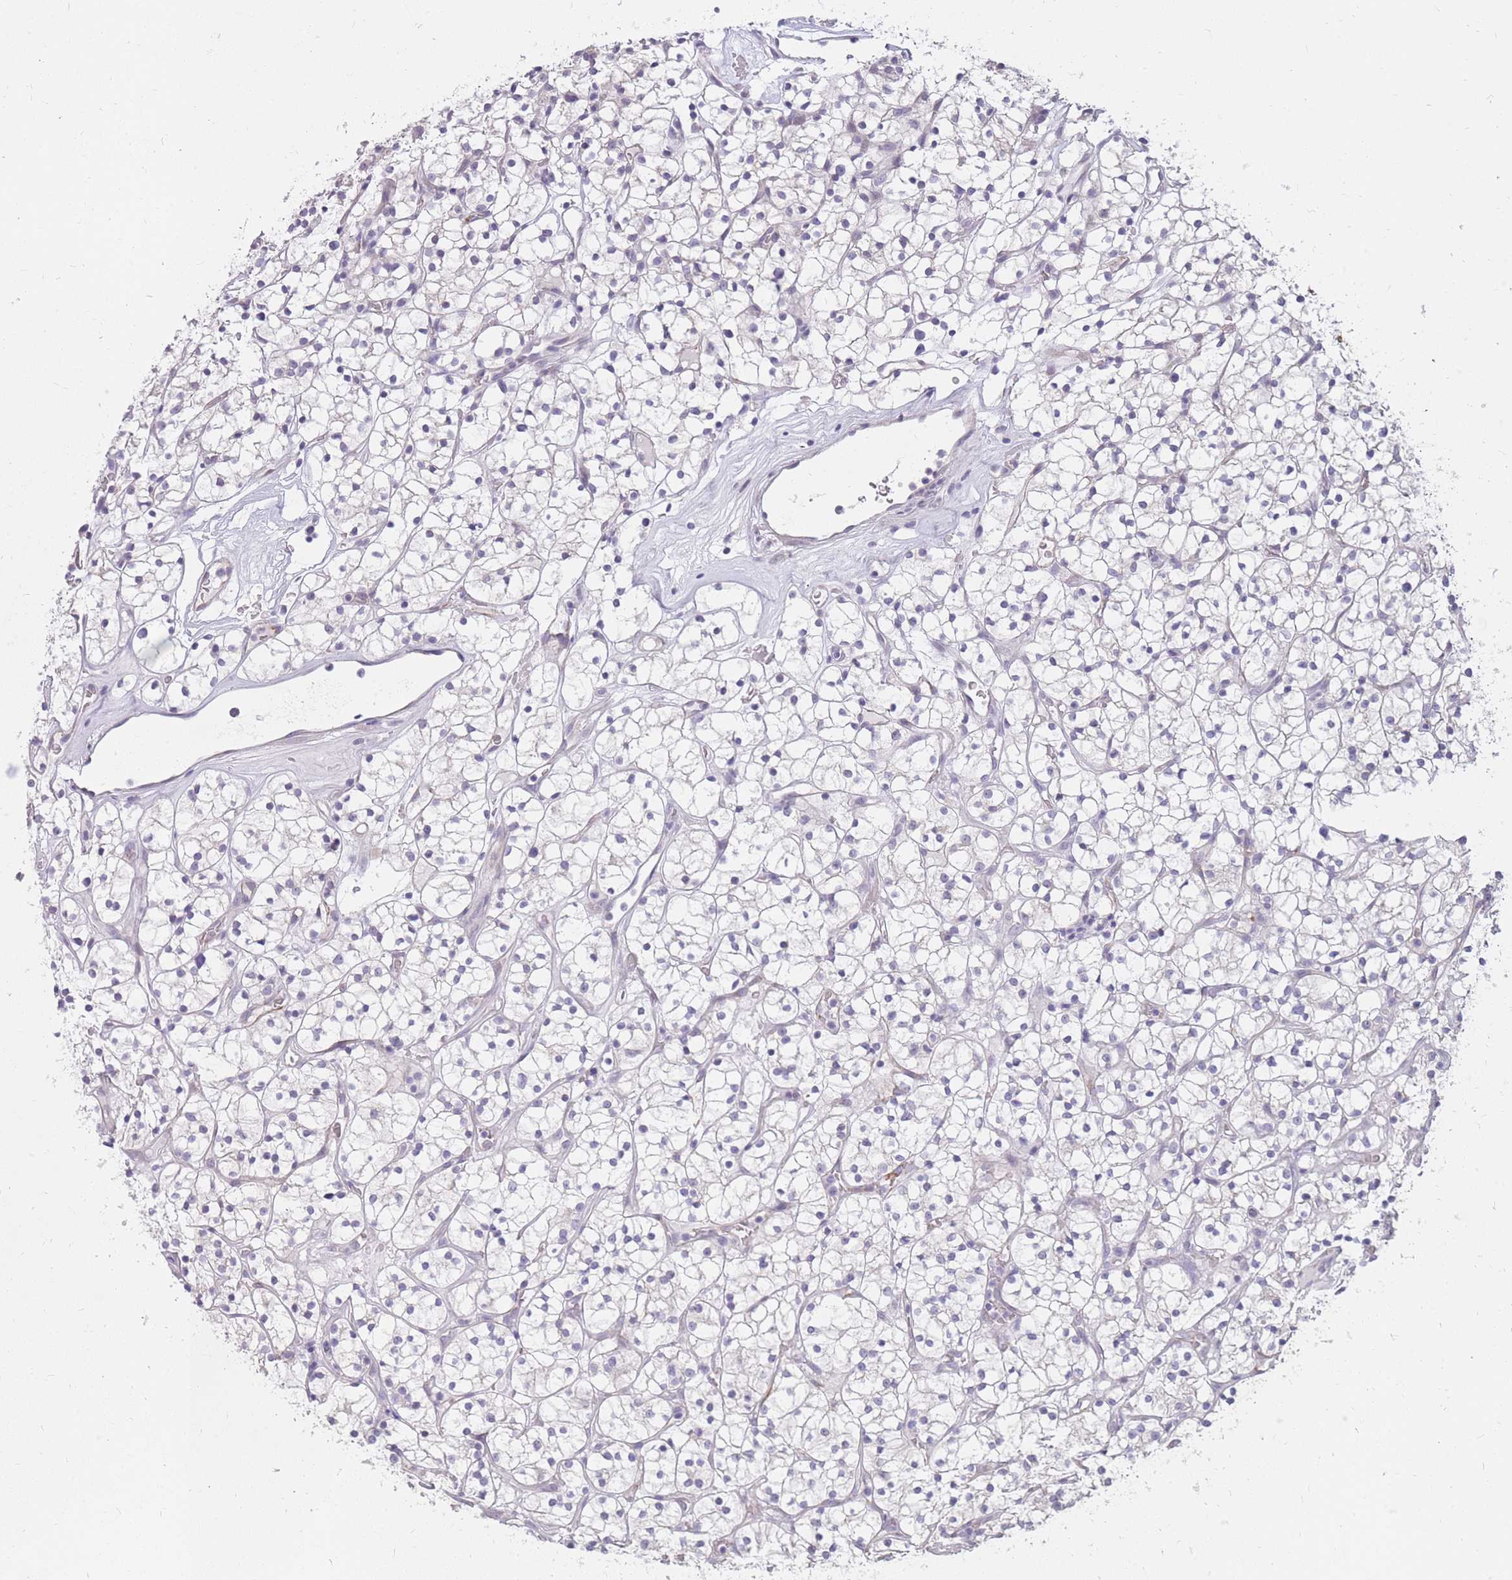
{"staining": {"intensity": "negative", "quantity": "none", "location": "none"}, "tissue": "renal cancer", "cell_type": "Tumor cells", "image_type": "cancer", "snomed": [{"axis": "morphology", "description": "Adenocarcinoma, NOS"}, {"axis": "topography", "description": "Kidney"}], "caption": "DAB (3,3'-diaminobenzidine) immunohistochemical staining of human renal adenocarcinoma demonstrates no significant staining in tumor cells.", "gene": "RNF170", "patient": {"sex": "female", "age": 64}}